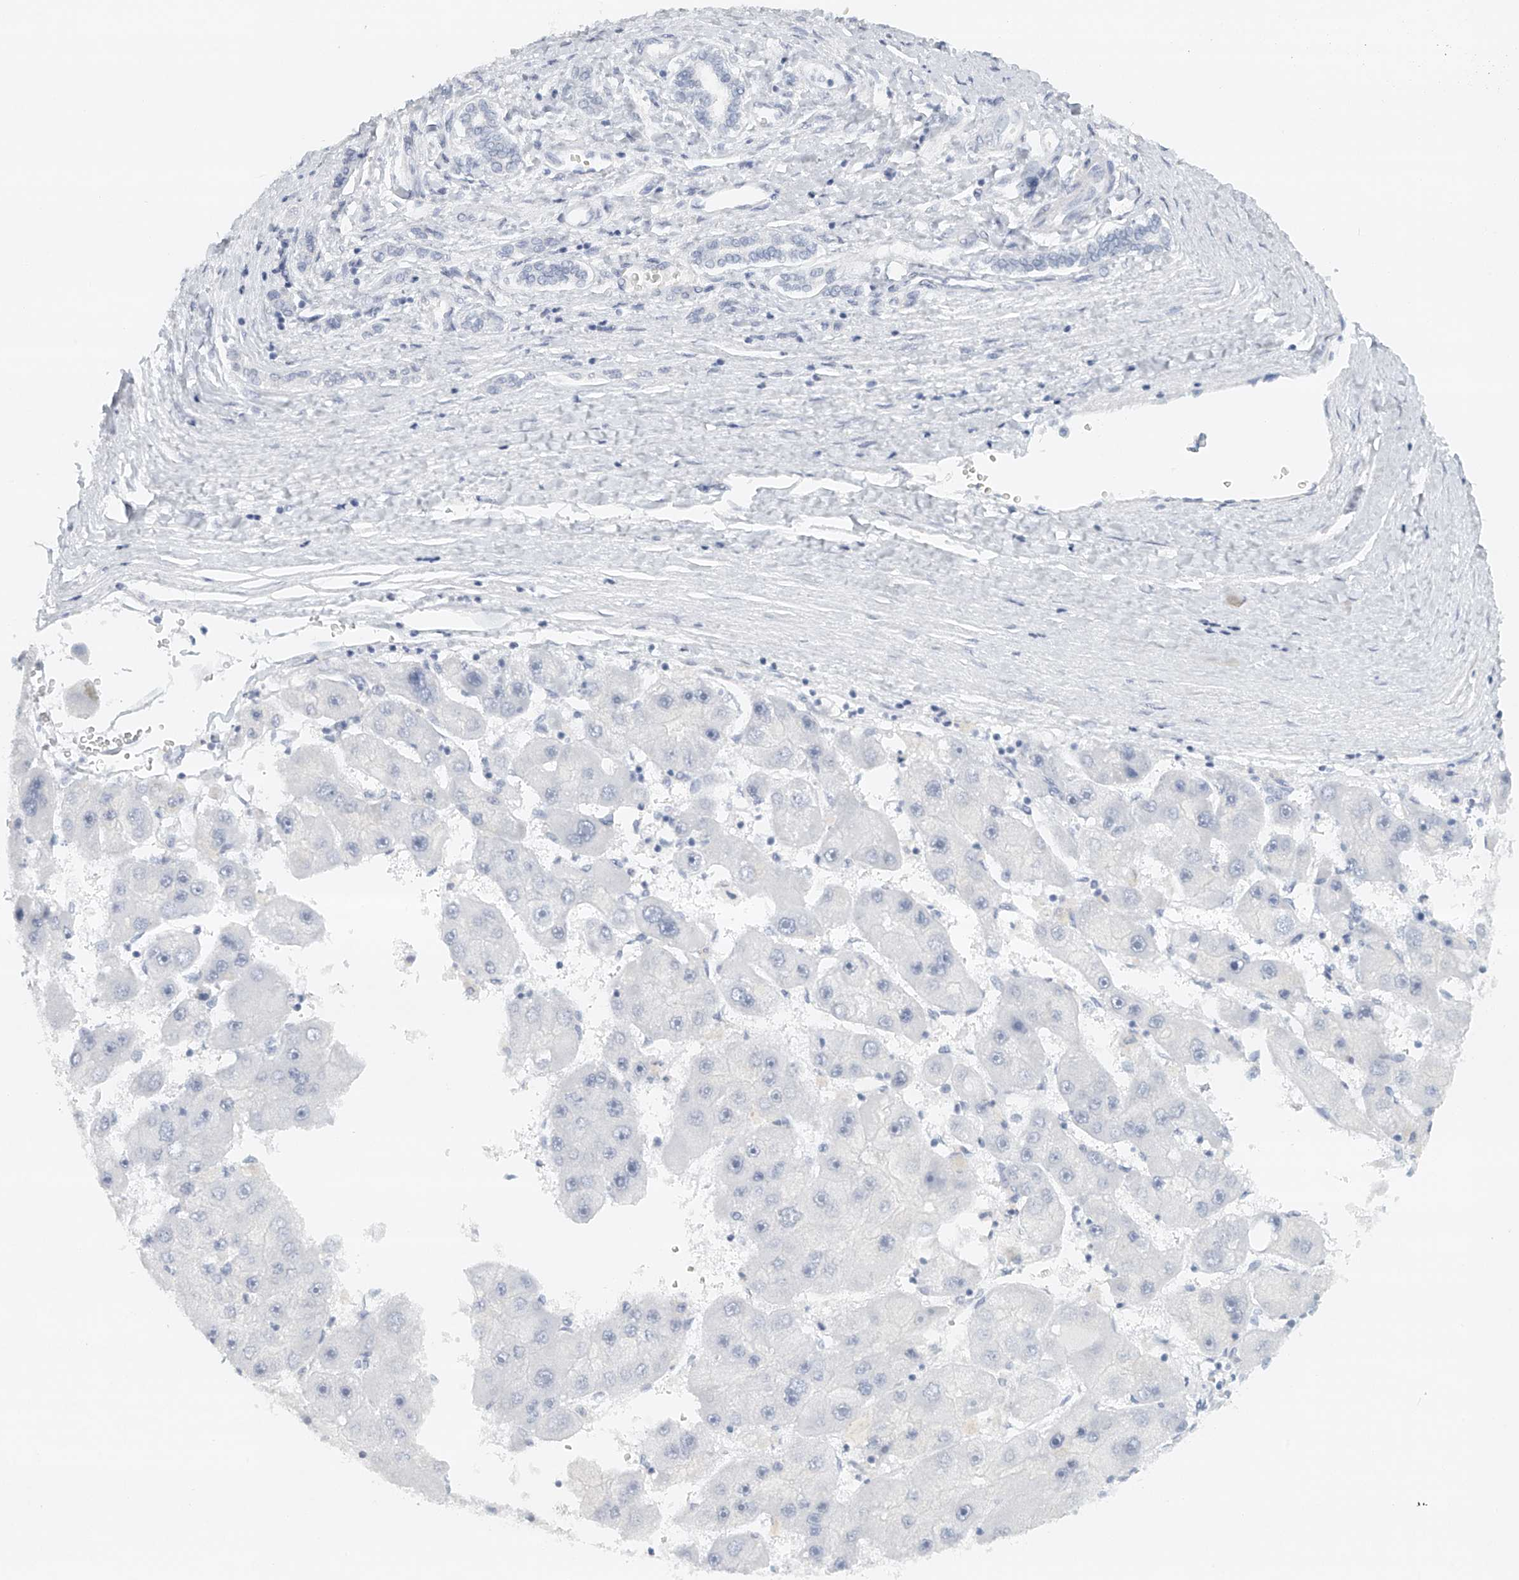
{"staining": {"intensity": "negative", "quantity": "none", "location": "none"}, "tissue": "liver cancer", "cell_type": "Tumor cells", "image_type": "cancer", "snomed": [{"axis": "morphology", "description": "Carcinoma, Hepatocellular, NOS"}, {"axis": "topography", "description": "Liver"}], "caption": "An IHC image of liver hepatocellular carcinoma is shown. There is no staining in tumor cells of liver hepatocellular carcinoma.", "gene": "FAT2", "patient": {"sex": "female", "age": 61}}